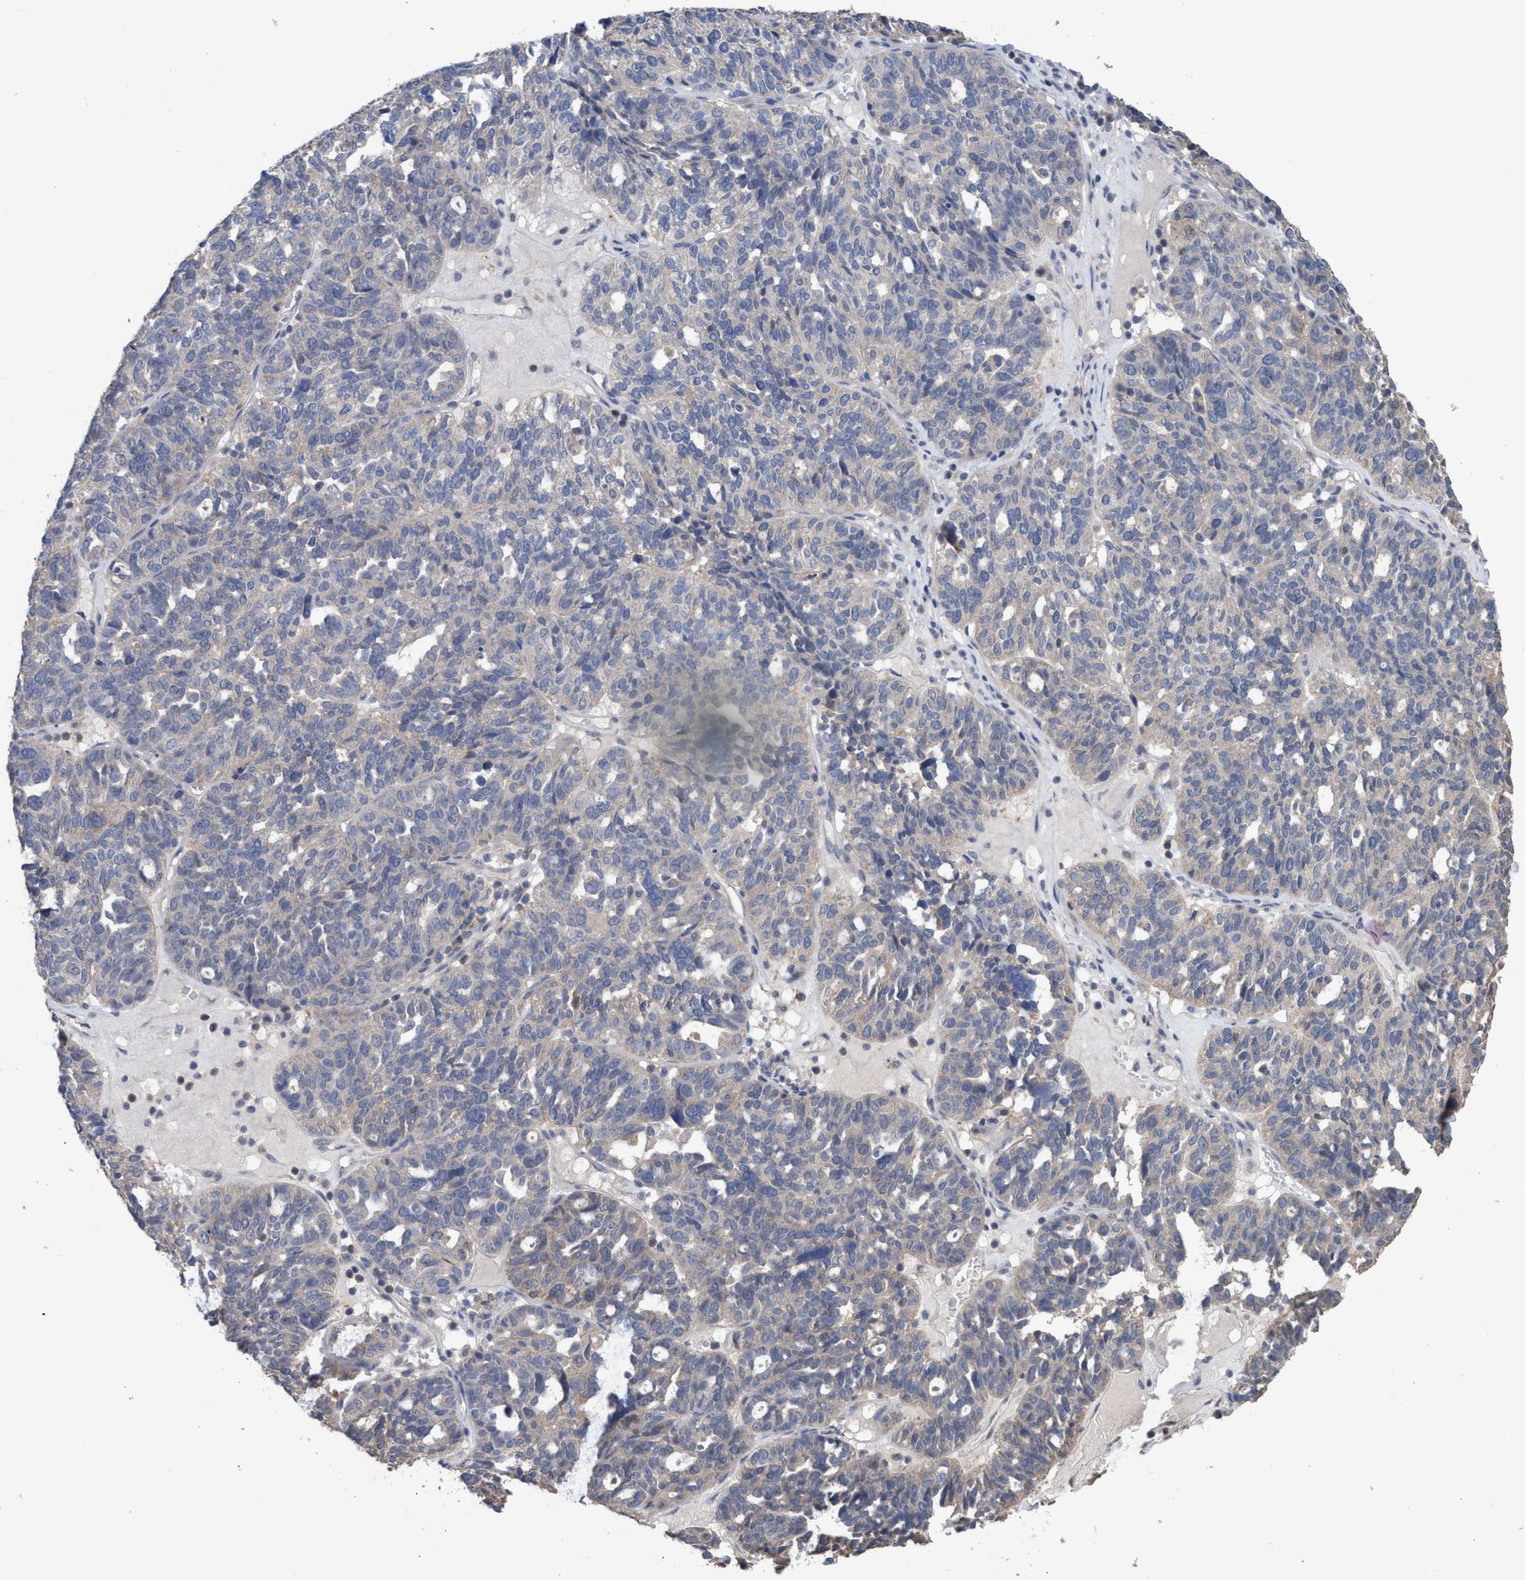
{"staining": {"intensity": "negative", "quantity": "none", "location": "none"}, "tissue": "ovarian cancer", "cell_type": "Tumor cells", "image_type": "cancer", "snomed": [{"axis": "morphology", "description": "Cystadenocarcinoma, serous, NOS"}, {"axis": "topography", "description": "Ovary"}], "caption": "Image shows no significant protein expression in tumor cells of ovarian cancer (serous cystadenocarcinoma). (Immunohistochemistry, brightfield microscopy, high magnification).", "gene": "GLOD4", "patient": {"sex": "female", "age": 59}}